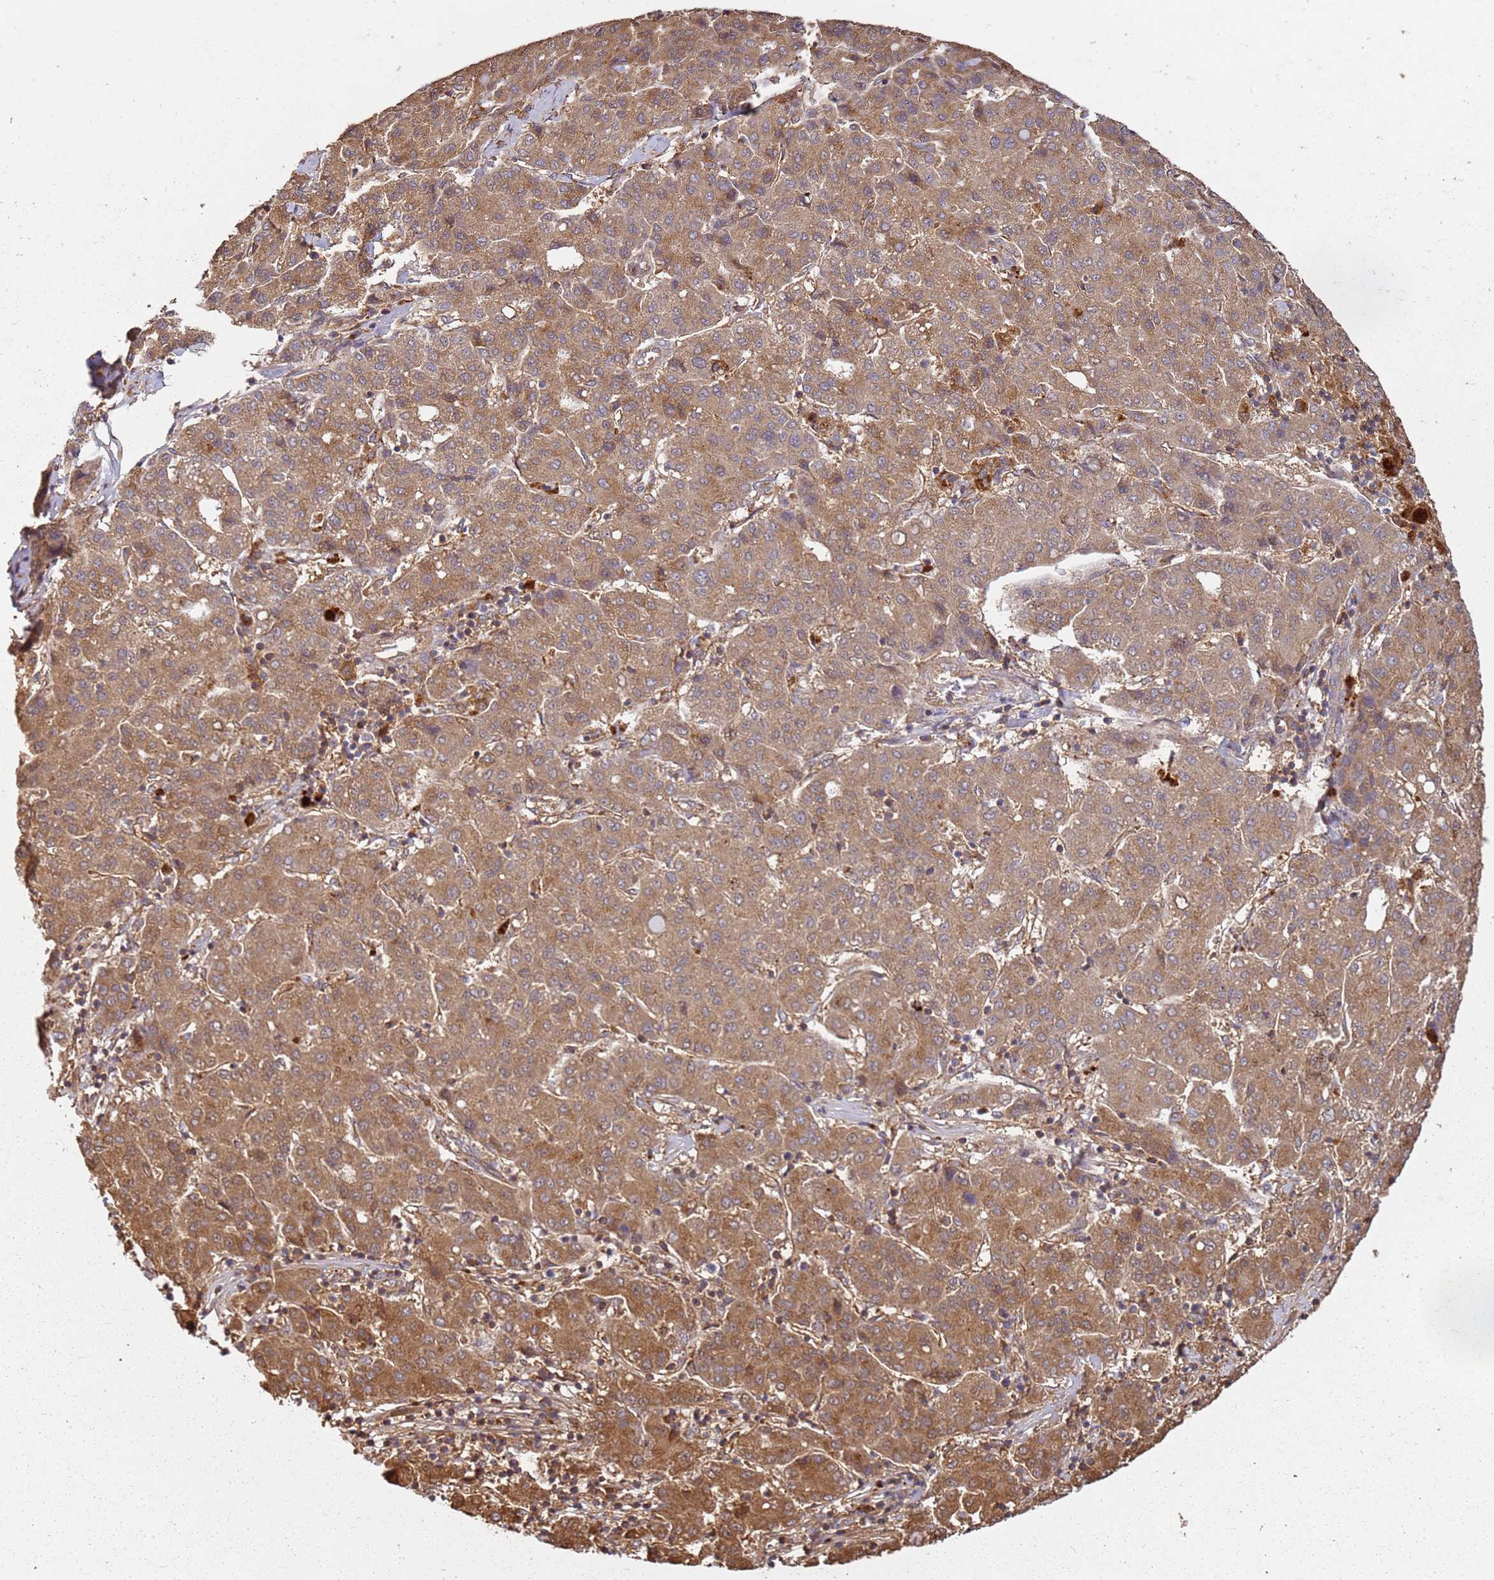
{"staining": {"intensity": "moderate", "quantity": ">75%", "location": "cytoplasmic/membranous"}, "tissue": "liver cancer", "cell_type": "Tumor cells", "image_type": "cancer", "snomed": [{"axis": "morphology", "description": "Carcinoma, Hepatocellular, NOS"}, {"axis": "topography", "description": "Liver"}], "caption": "IHC (DAB (3,3'-diaminobenzidine)) staining of hepatocellular carcinoma (liver) demonstrates moderate cytoplasmic/membranous protein positivity in about >75% of tumor cells.", "gene": "SCGB2B2", "patient": {"sex": "male", "age": 65}}